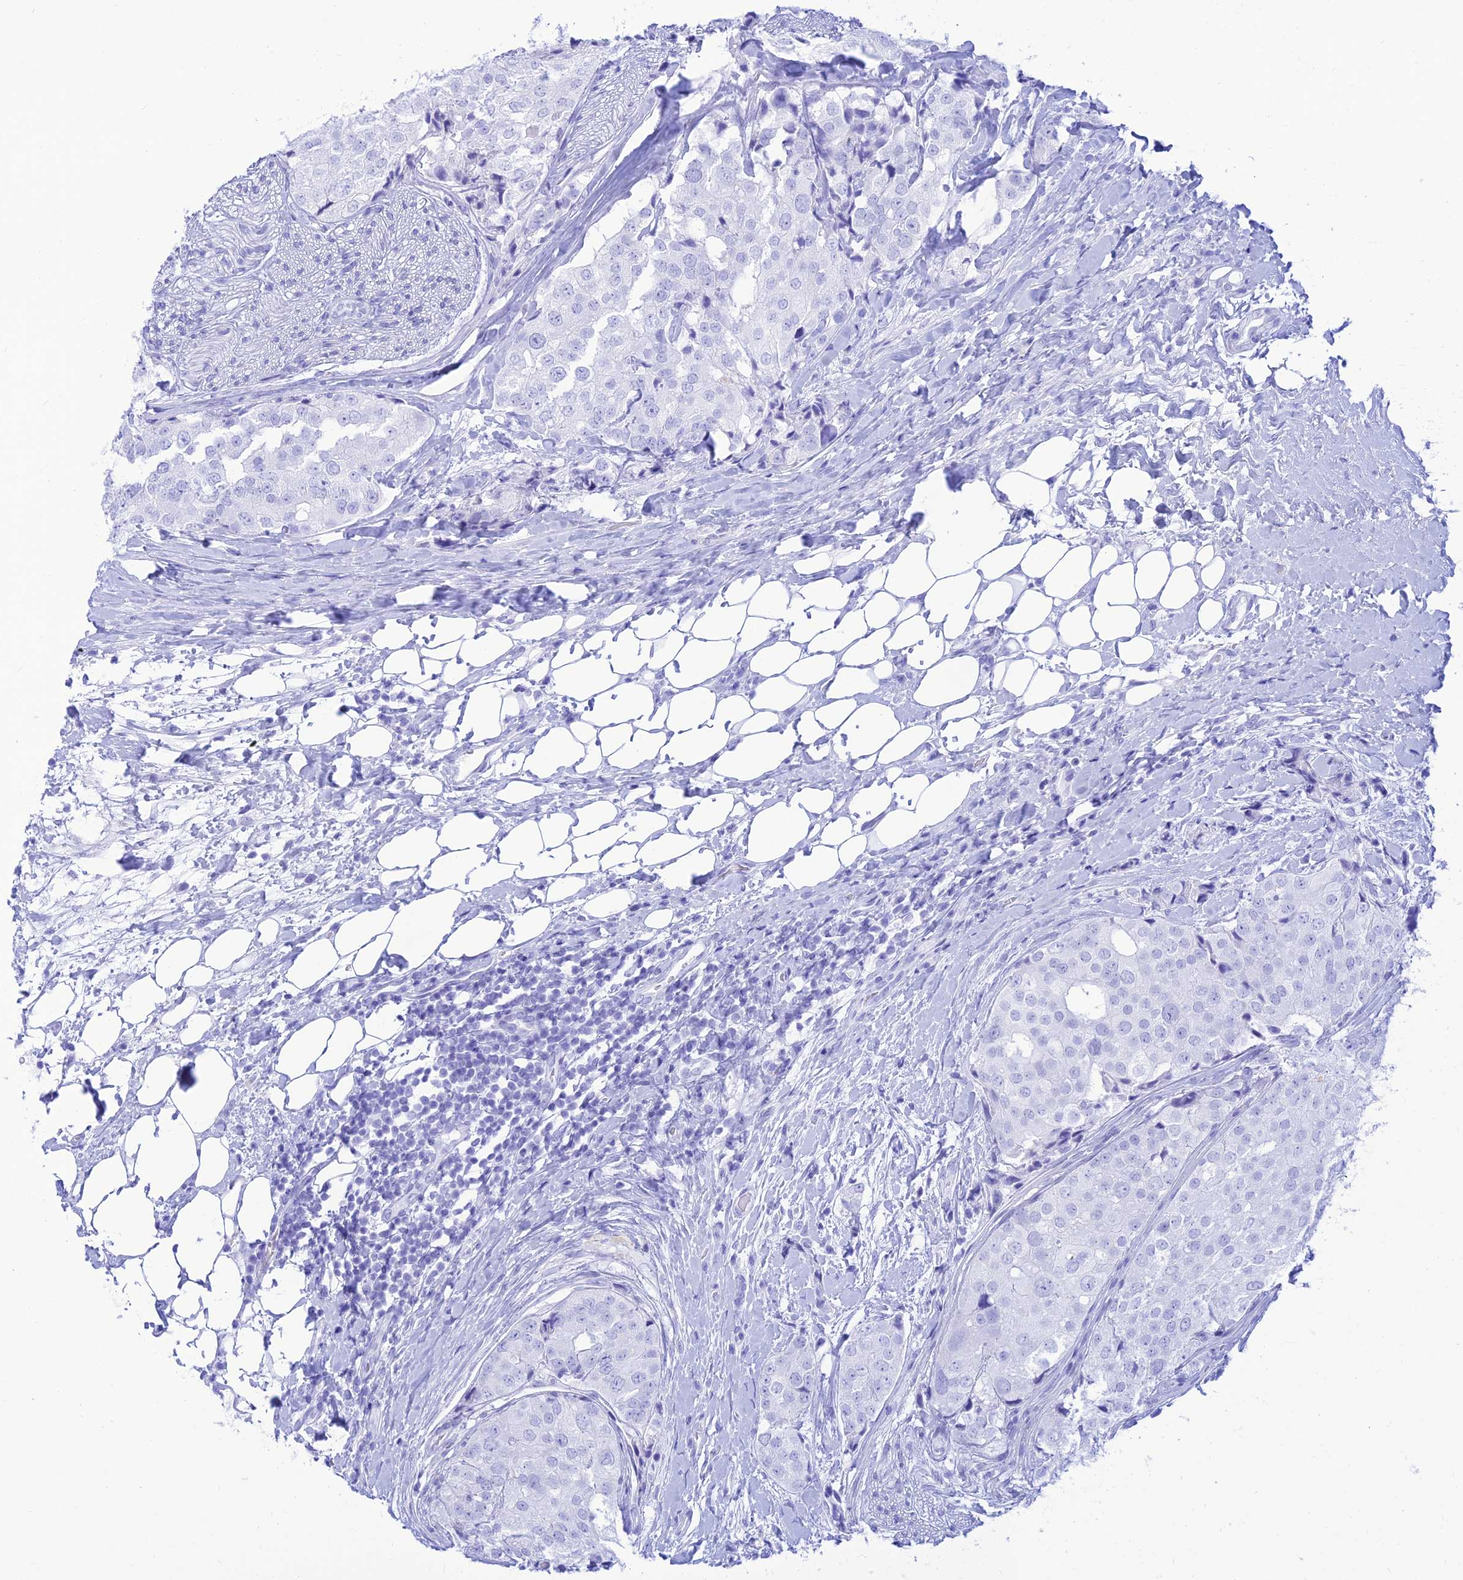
{"staining": {"intensity": "negative", "quantity": "none", "location": "none"}, "tissue": "prostate cancer", "cell_type": "Tumor cells", "image_type": "cancer", "snomed": [{"axis": "morphology", "description": "Adenocarcinoma, High grade"}, {"axis": "topography", "description": "Prostate"}], "caption": "This is a histopathology image of IHC staining of prostate high-grade adenocarcinoma, which shows no expression in tumor cells.", "gene": "PRNP", "patient": {"sex": "male", "age": 49}}